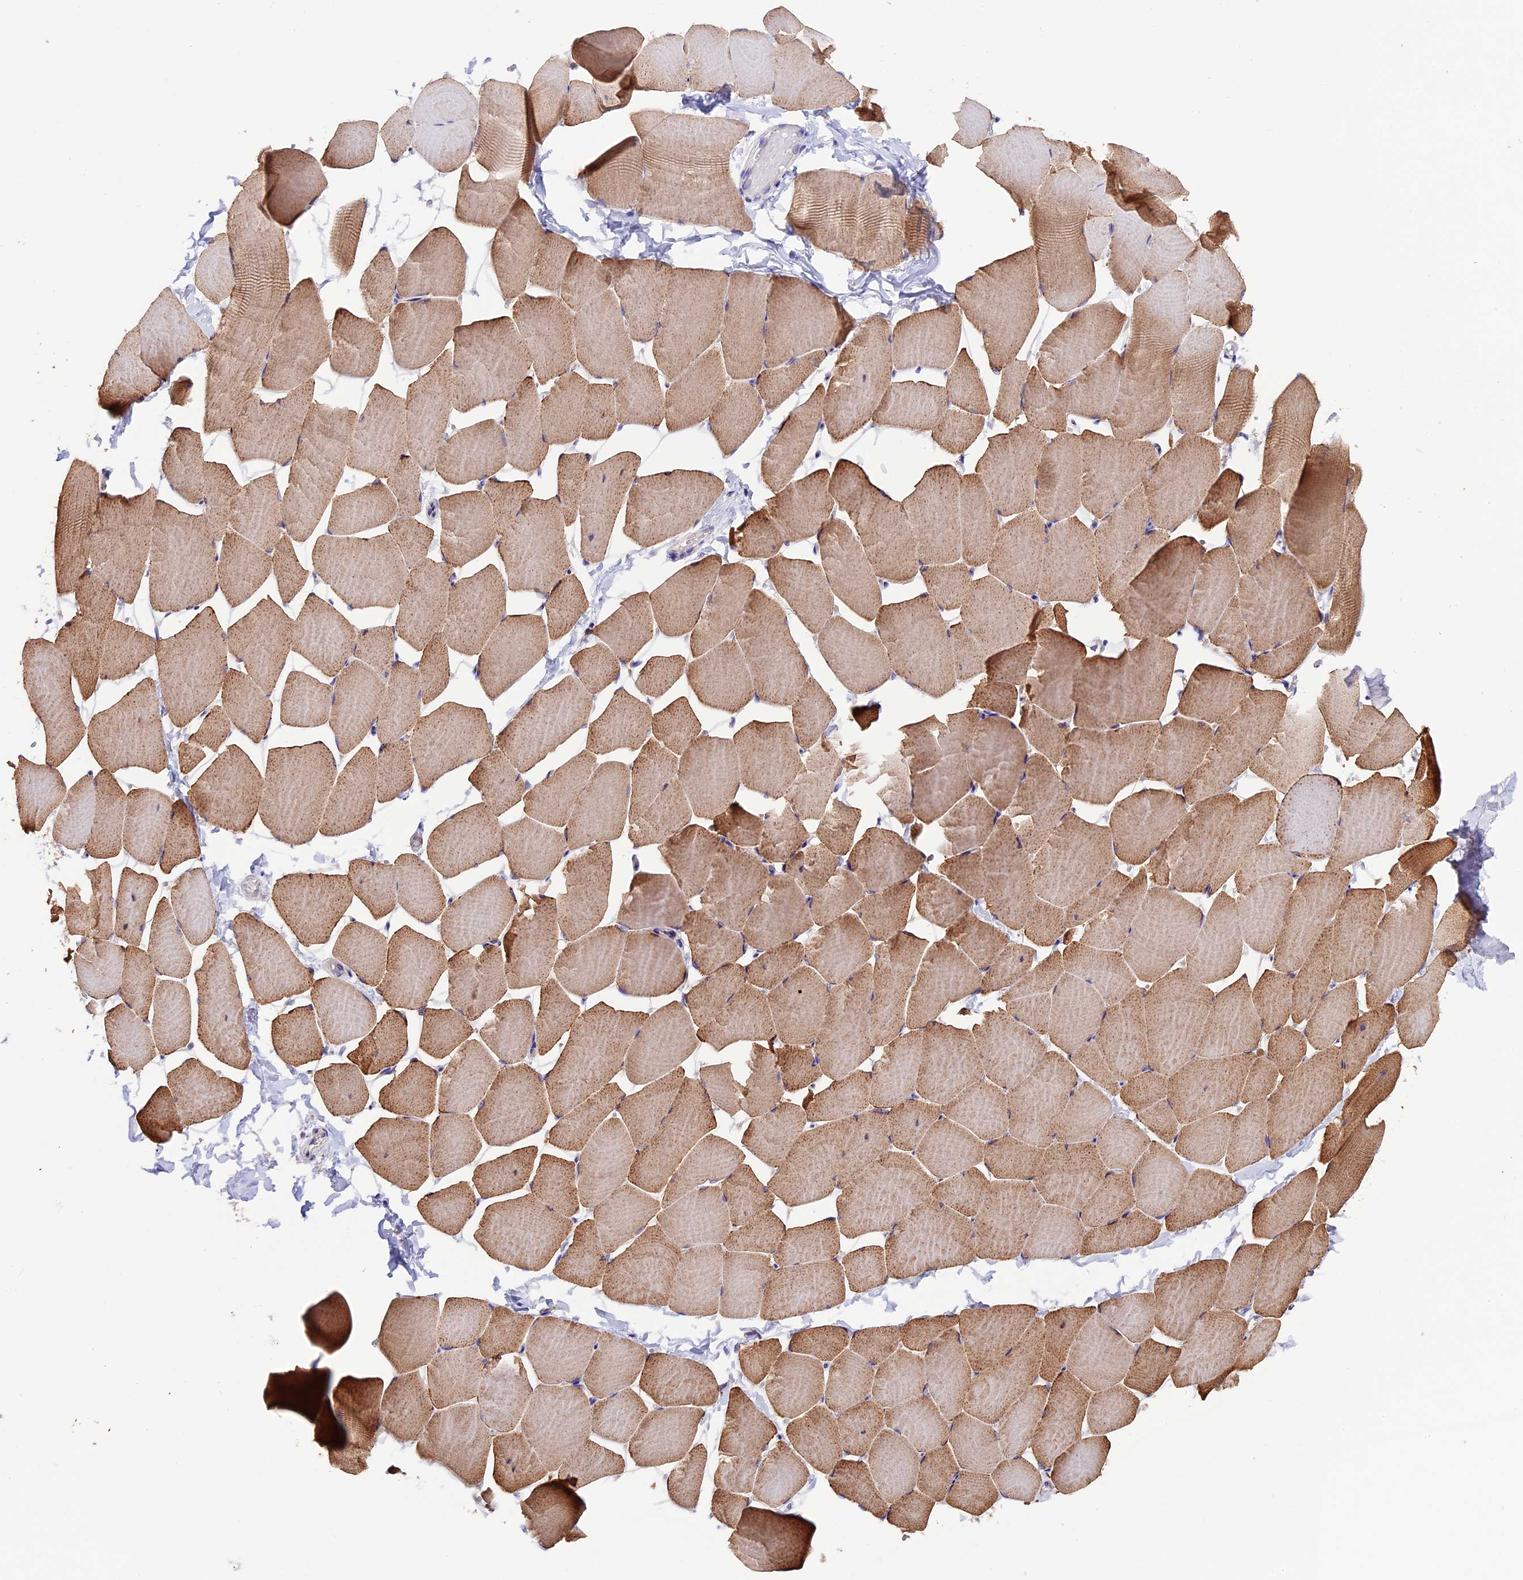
{"staining": {"intensity": "moderate", "quantity": "25%-75%", "location": "cytoplasmic/membranous"}, "tissue": "skeletal muscle", "cell_type": "Myocytes", "image_type": "normal", "snomed": [{"axis": "morphology", "description": "Normal tissue, NOS"}, {"axis": "topography", "description": "Skeletal muscle"}], "caption": "Immunohistochemistry (IHC) of benign human skeletal muscle exhibits medium levels of moderate cytoplasmic/membranous expression in approximately 25%-75% of myocytes. (DAB = brown stain, brightfield microscopy at high magnification).", "gene": "METTL22", "patient": {"sex": "male", "age": 25}}